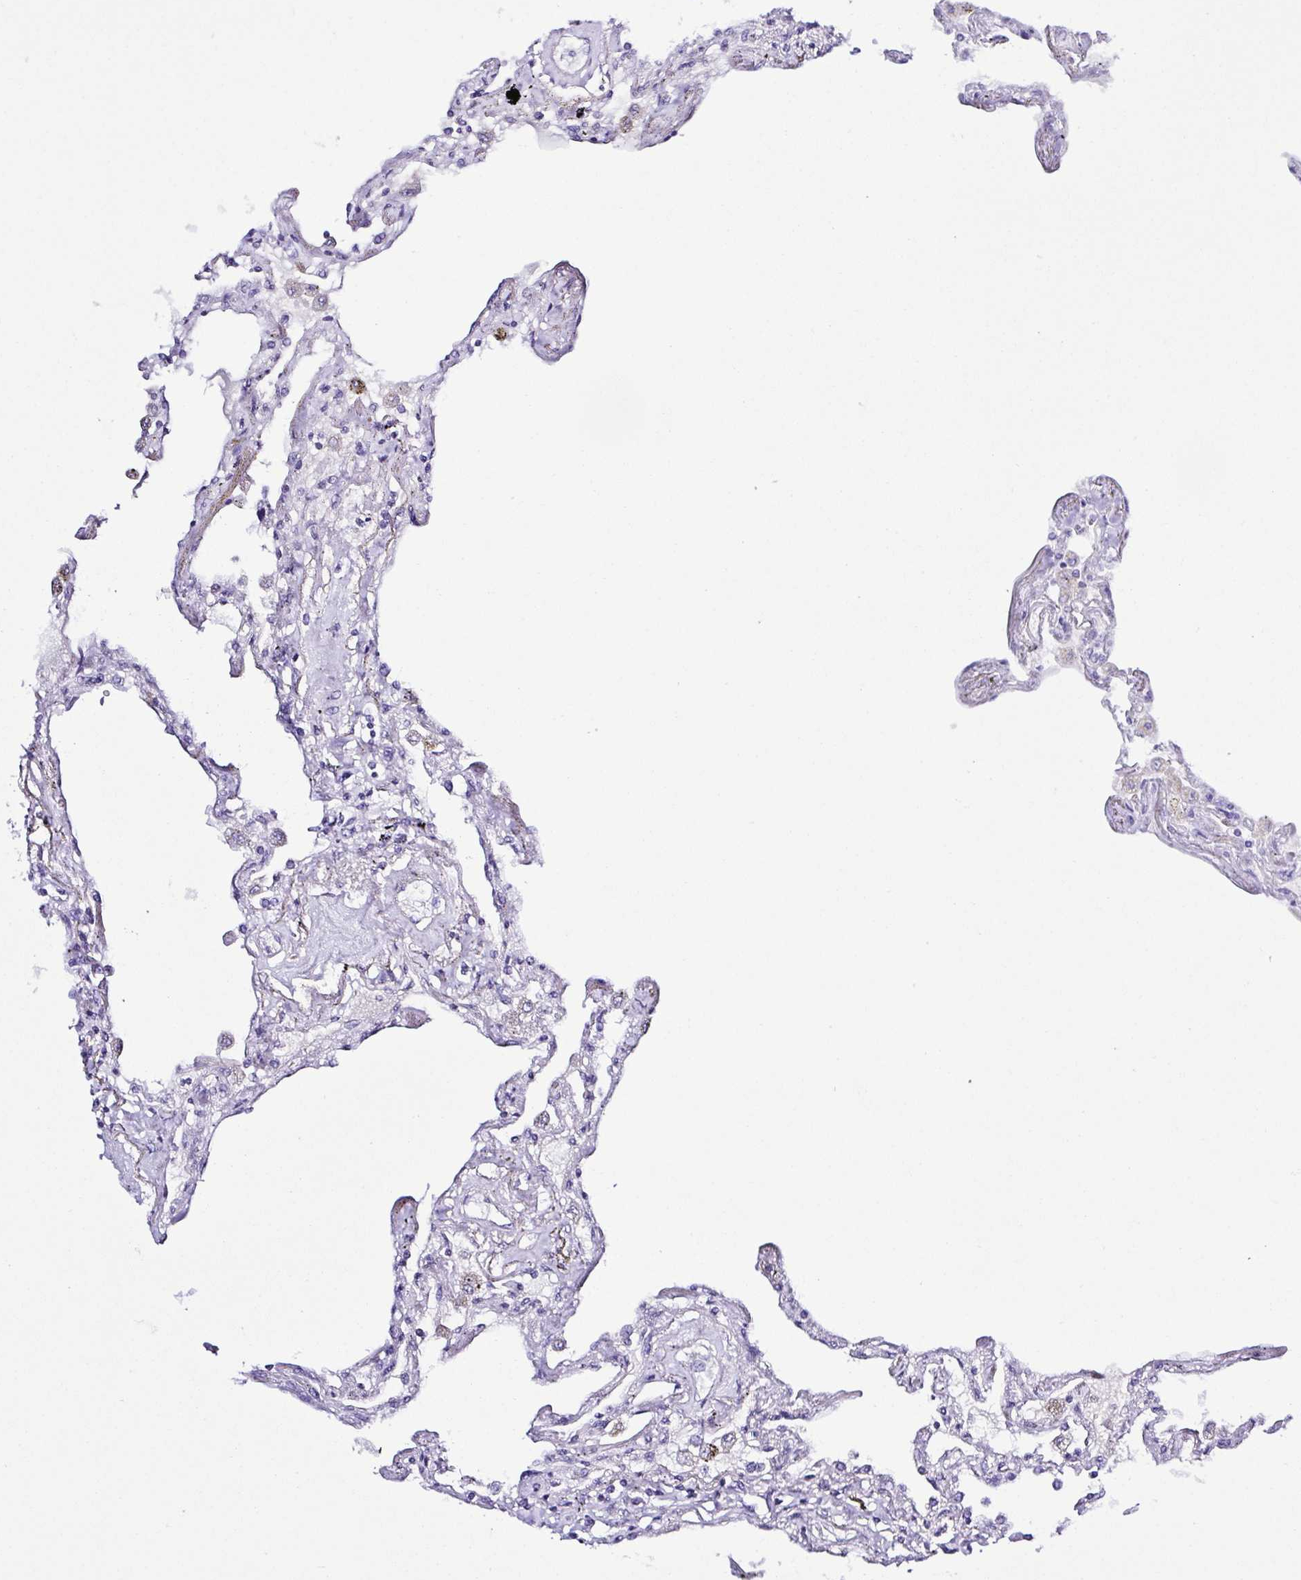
{"staining": {"intensity": "negative", "quantity": "none", "location": "none"}, "tissue": "lung", "cell_type": "Alveolar cells", "image_type": "normal", "snomed": [{"axis": "morphology", "description": "Normal tissue, NOS"}, {"axis": "morphology", "description": "Adenocarcinoma, NOS"}, {"axis": "topography", "description": "Cartilage tissue"}, {"axis": "topography", "description": "Lung"}], "caption": "Histopathology image shows no significant protein expression in alveolar cells of normal lung.", "gene": "GABBR2", "patient": {"sex": "female", "age": 67}}